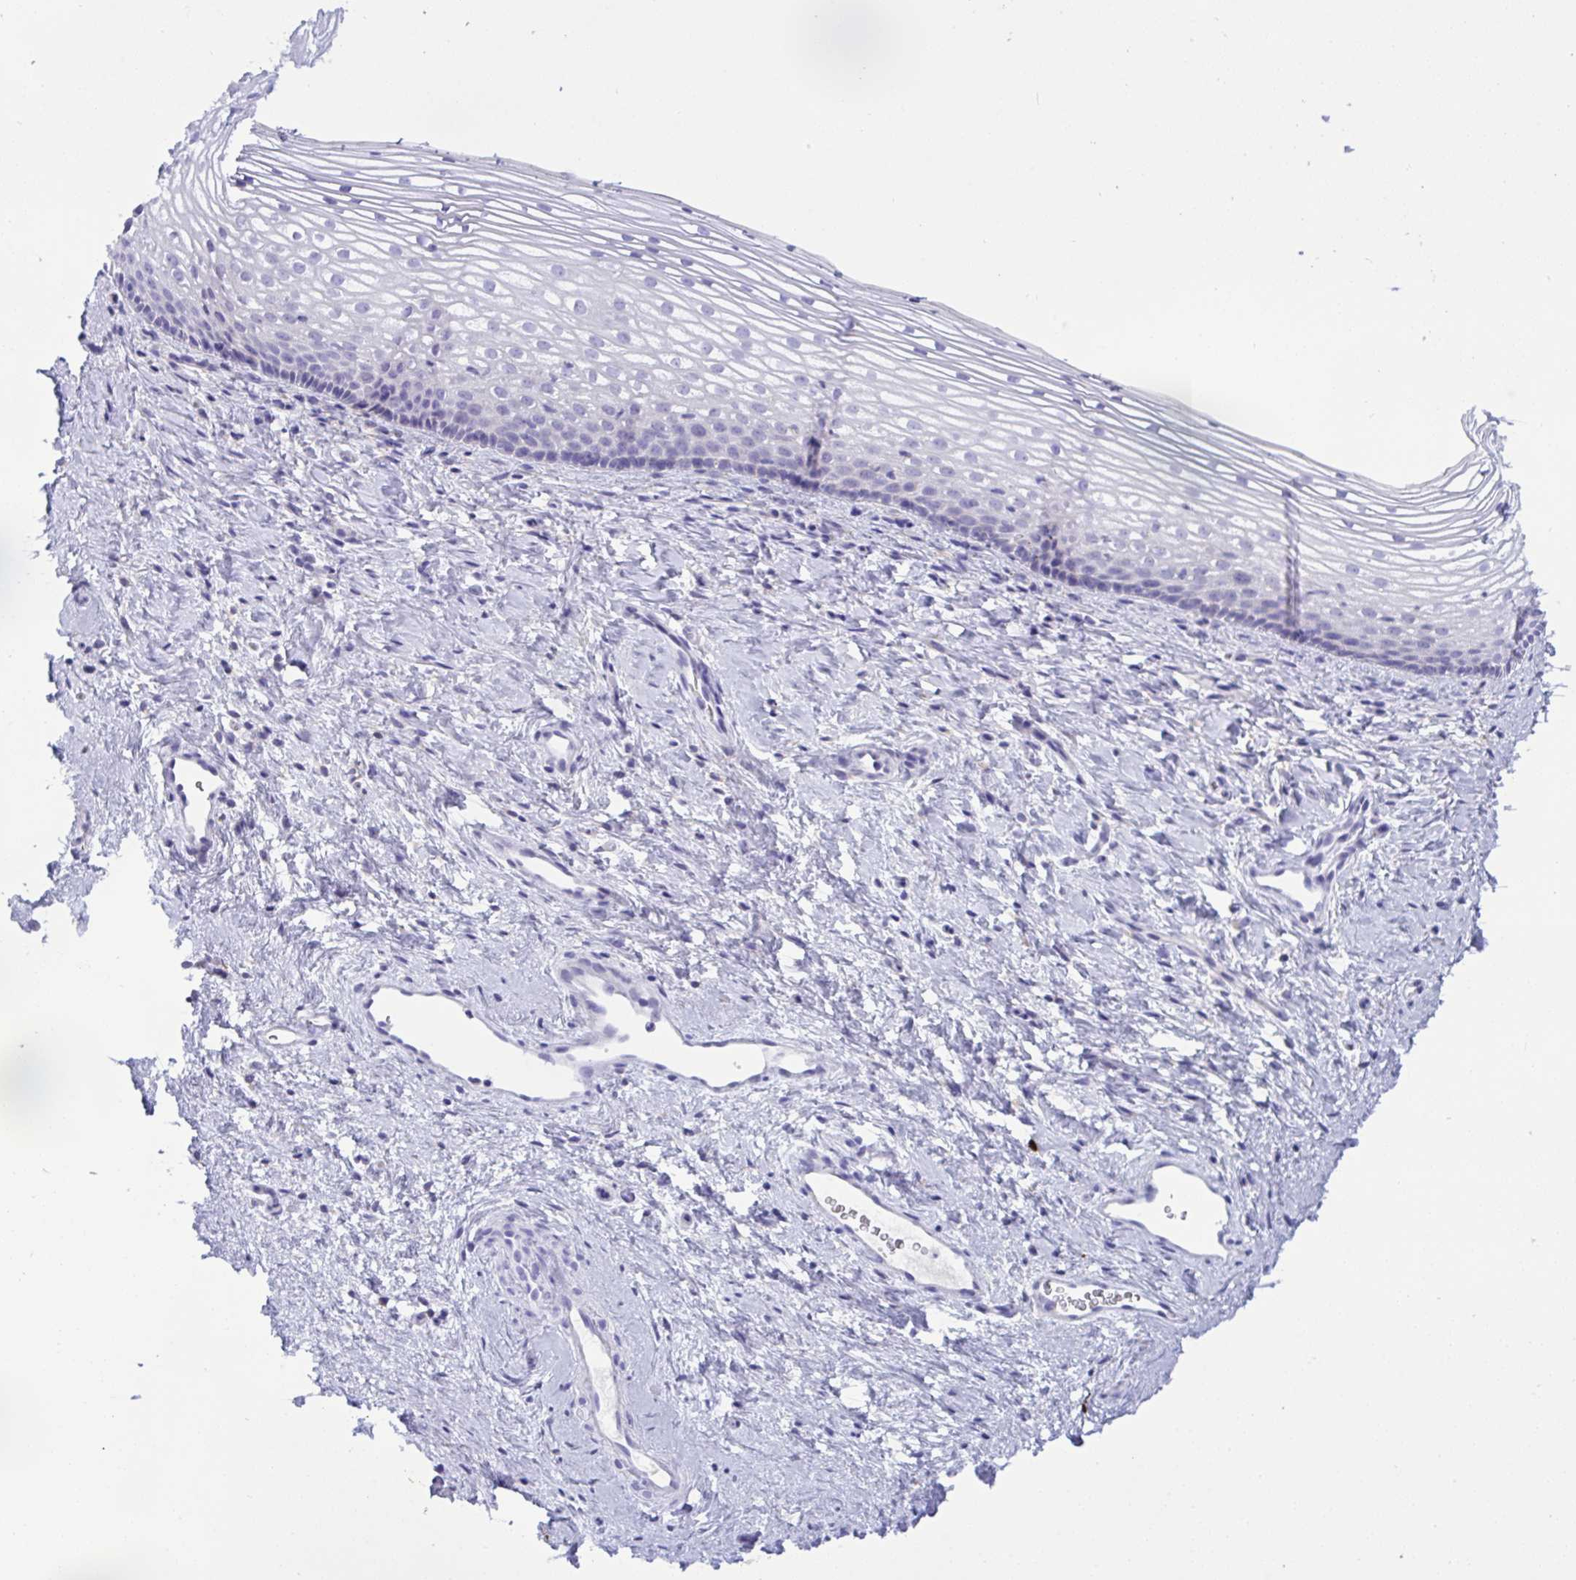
{"staining": {"intensity": "negative", "quantity": "none", "location": "none"}, "tissue": "vagina", "cell_type": "Squamous epithelial cells", "image_type": "normal", "snomed": [{"axis": "morphology", "description": "Normal tissue, NOS"}, {"axis": "topography", "description": "Vagina"}], "caption": "Immunohistochemistry of benign human vagina reveals no staining in squamous epithelial cells. (DAB immunohistochemistry (IHC), high magnification).", "gene": "SREBF1", "patient": {"sex": "female", "age": 51}}